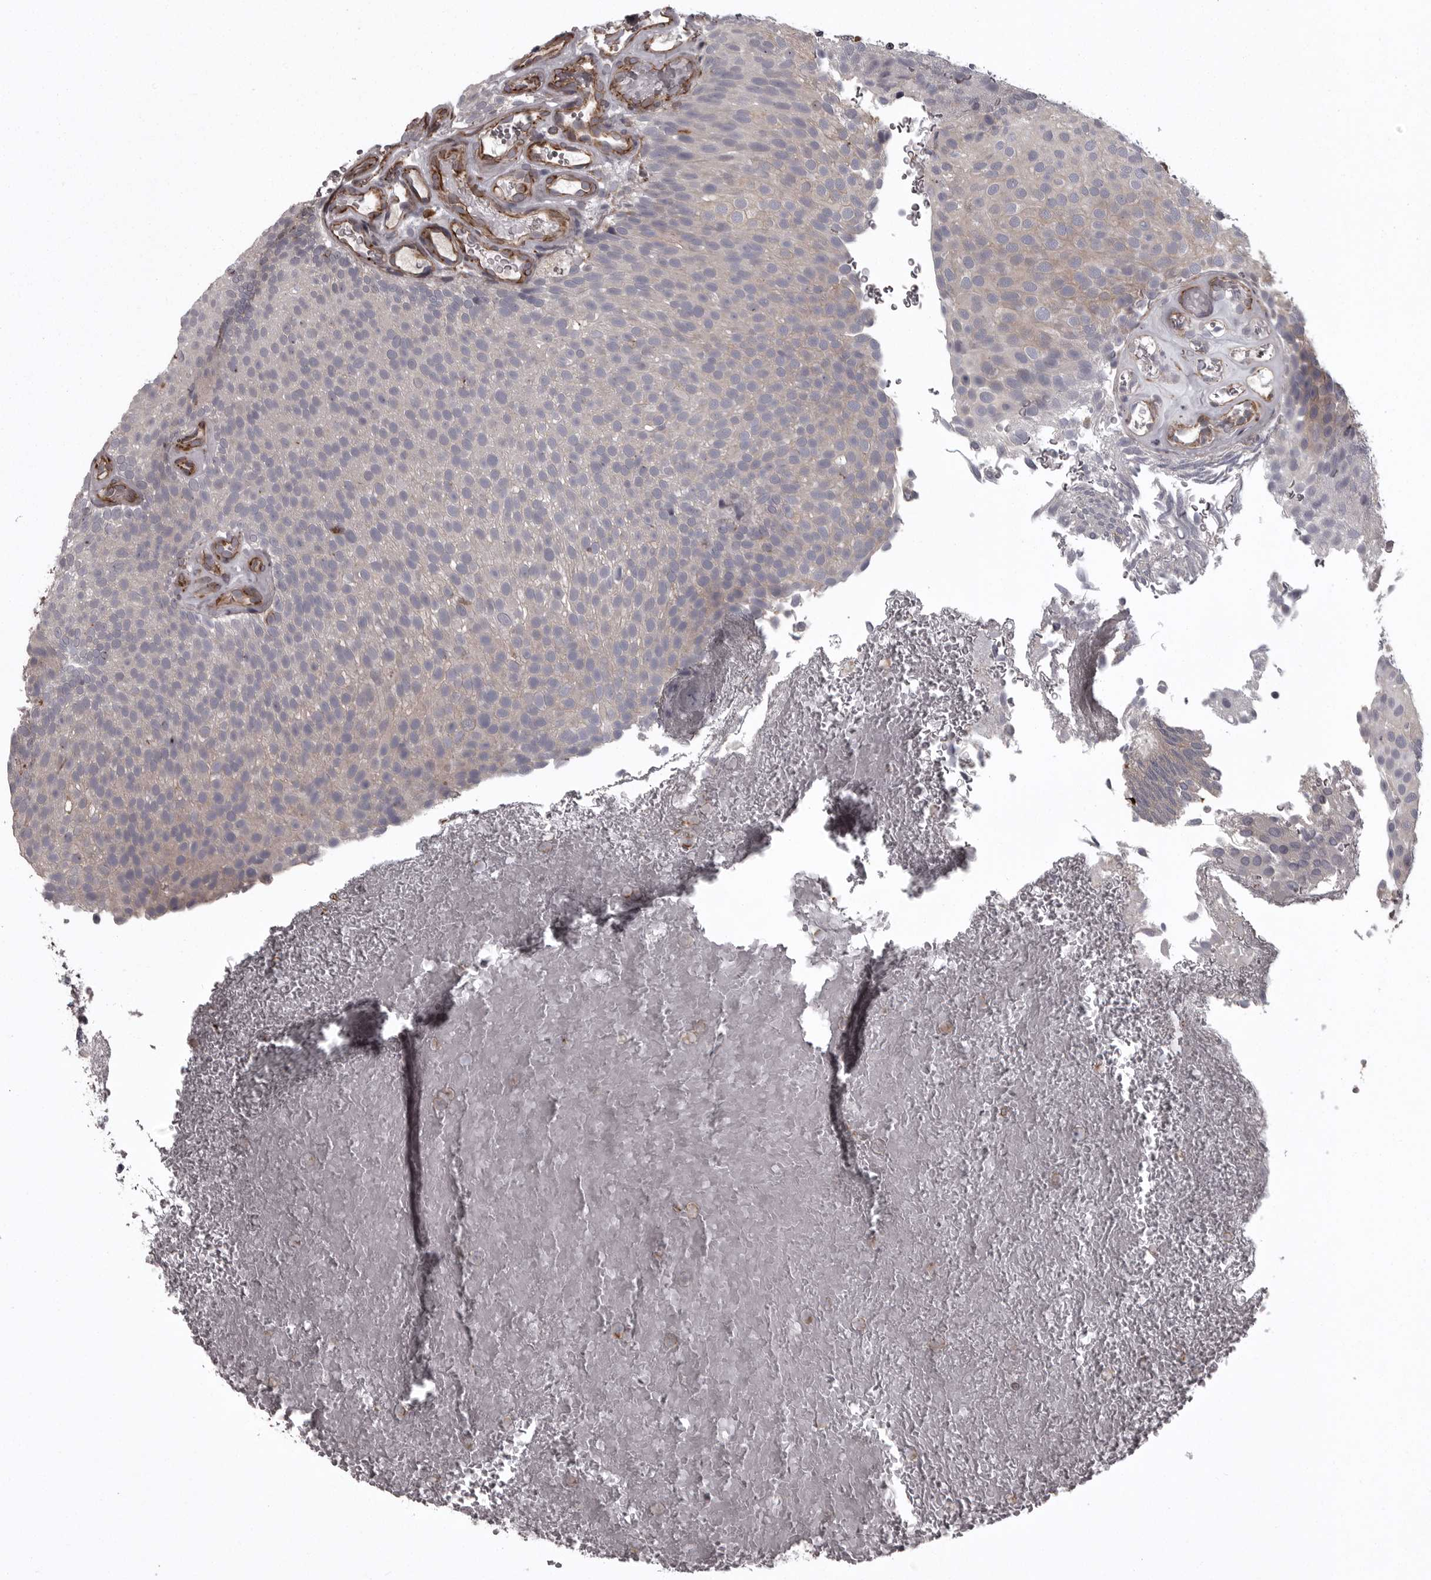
{"staining": {"intensity": "negative", "quantity": "none", "location": "none"}, "tissue": "urothelial cancer", "cell_type": "Tumor cells", "image_type": "cancer", "snomed": [{"axis": "morphology", "description": "Urothelial carcinoma, Low grade"}, {"axis": "topography", "description": "Urinary bladder"}], "caption": "Immunohistochemical staining of human urothelial cancer shows no significant positivity in tumor cells.", "gene": "FAAP100", "patient": {"sex": "male", "age": 78}}